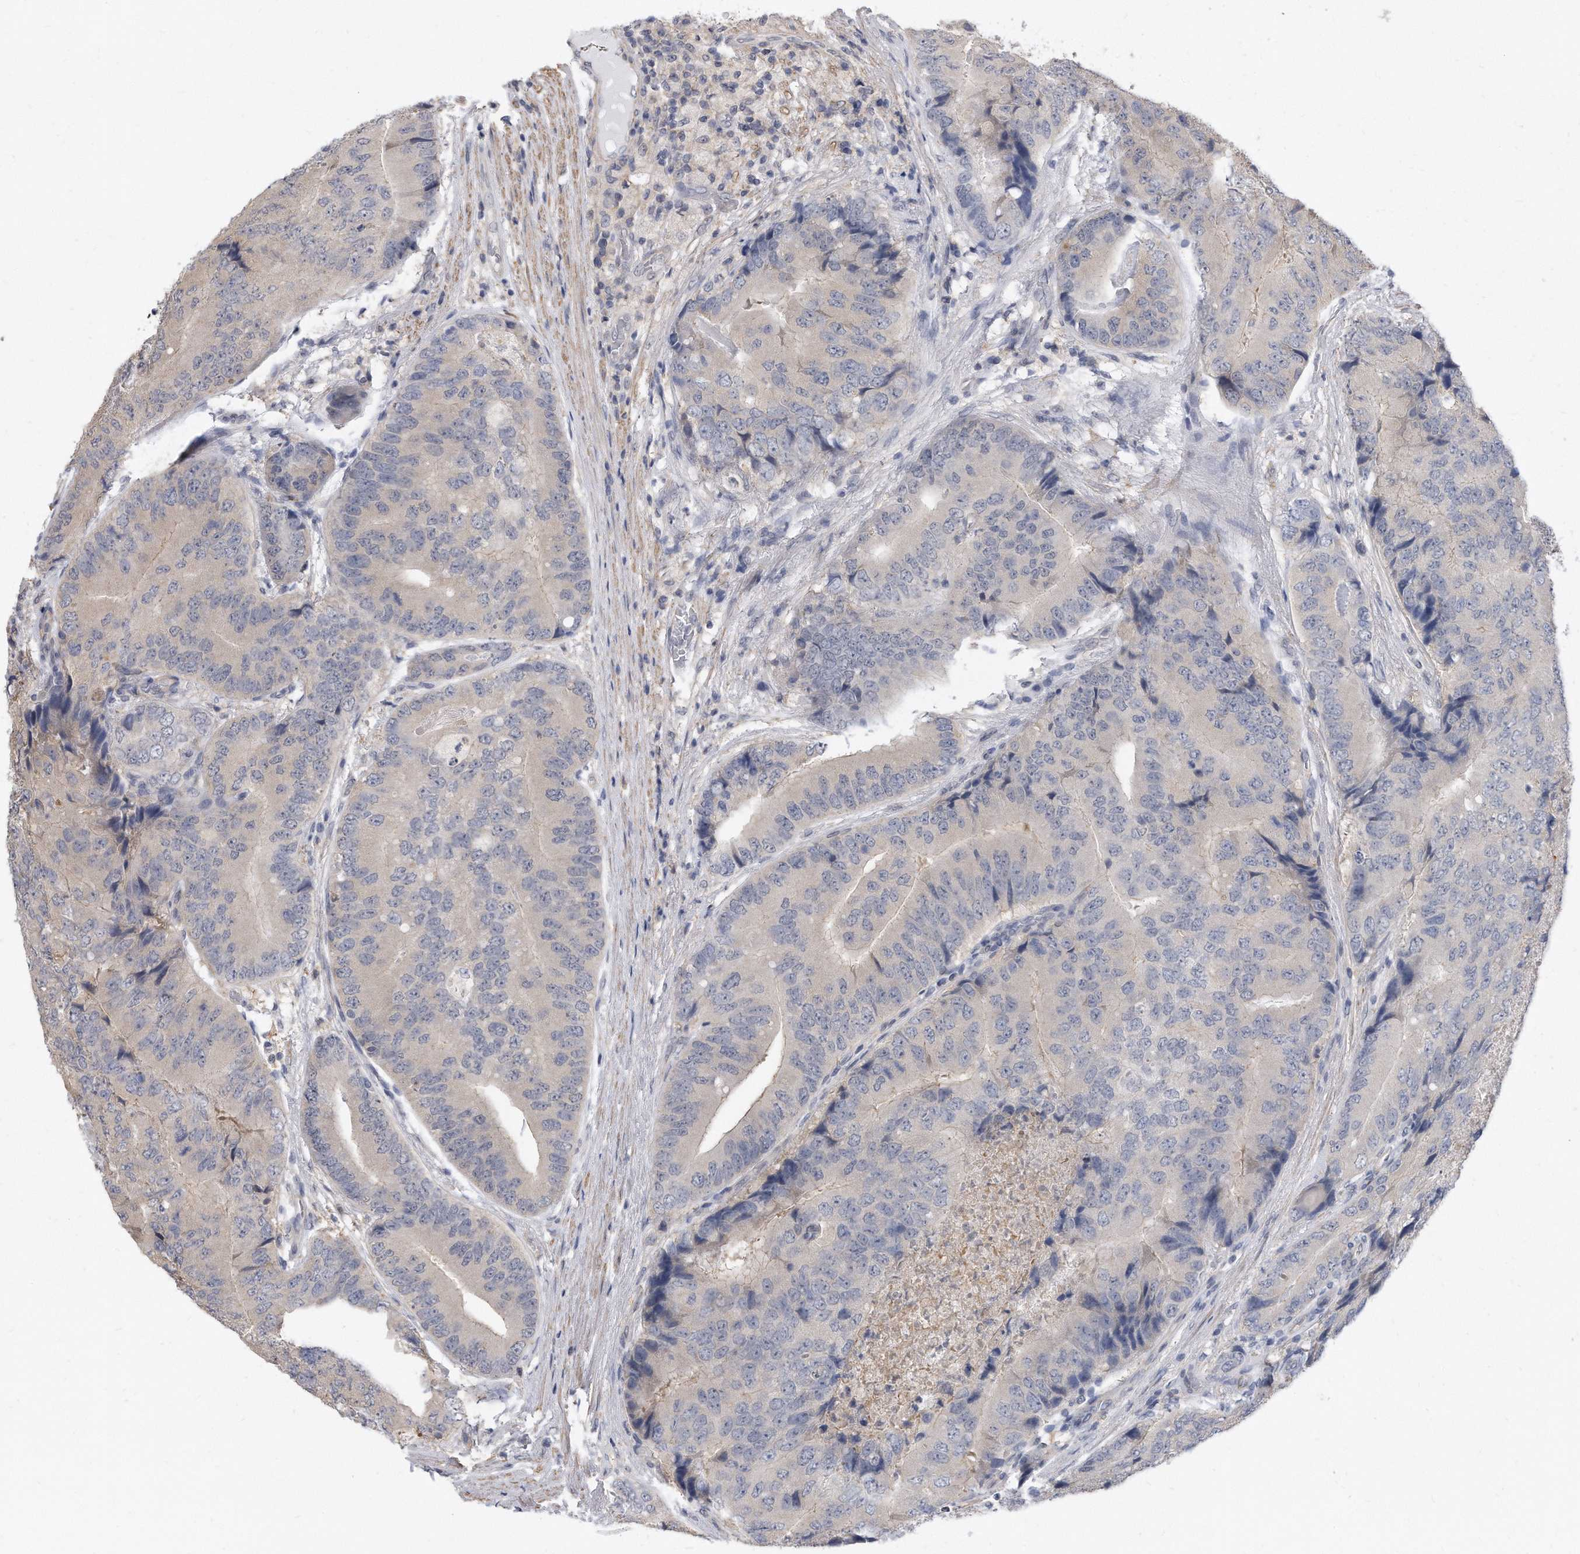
{"staining": {"intensity": "negative", "quantity": "none", "location": "none"}, "tissue": "prostate cancer", "cell_type": "Tumor cells", "image_type": "cancer", "snomed": [{"axis": "morphology", "description": "Adenocarcinoma, High grade"}, {"axis": "topography", "description": "Prostate"}], "caption": "Protein analysis of high-grade adenocarcinoma (prostate) demonstrates no significant staining in tumor cells.", "gene": "TCP1", "patient": {"sex": "male", "age": 70}}